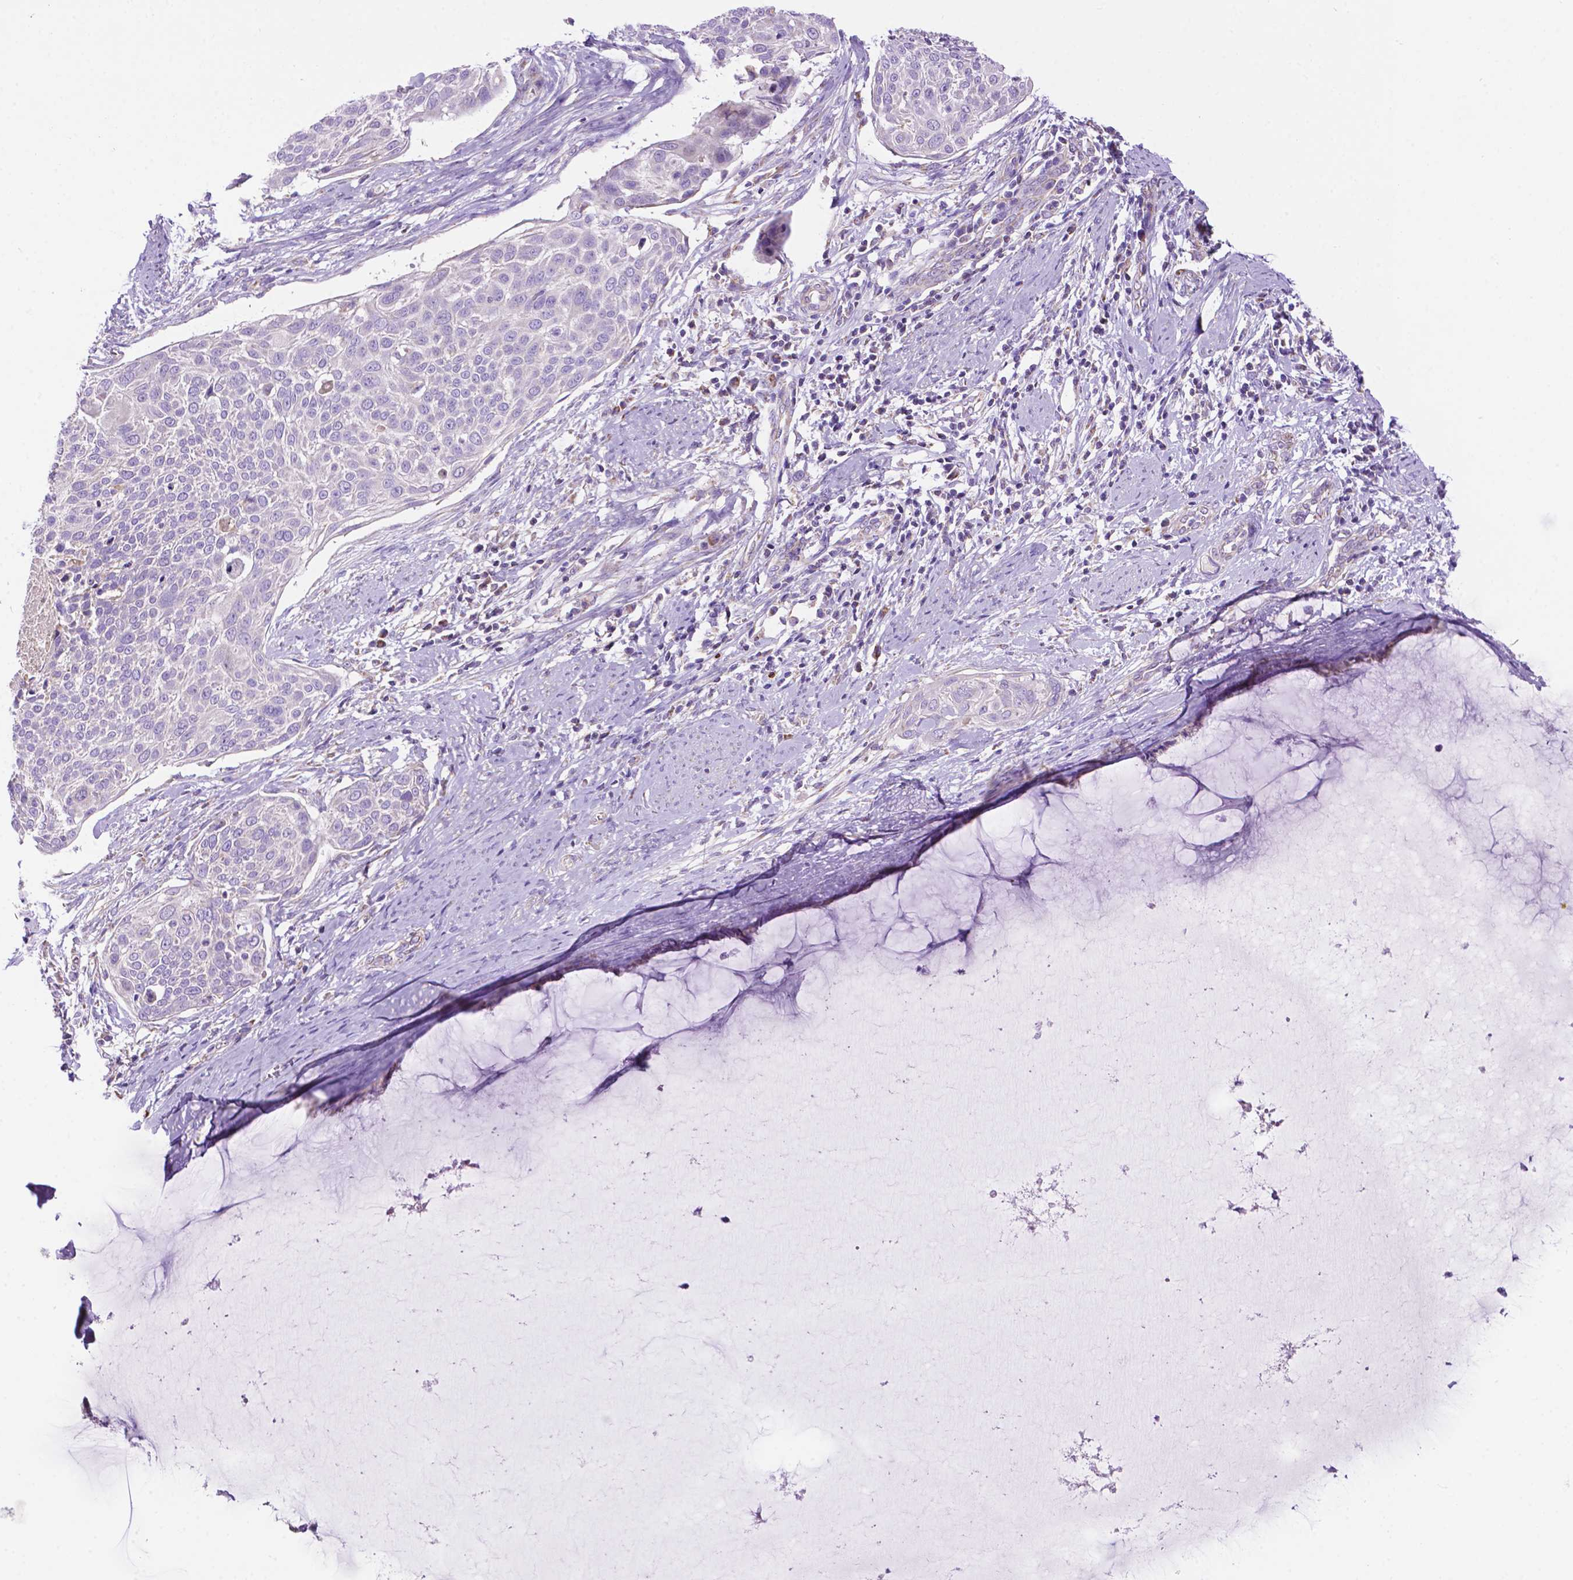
{"staining": {"intensity": "negative", "quantity": "none", "location": "none"}, "tissue": "cervical cancer", "cell_type": "Tumor cells", "image_type": "cancer", "snomed": [{"axis": "morphology", "description": "Squamous cell carcinoma, NOS"}, {"axis": "topography", "description": "Cervix"}], "caption": "Human cervical cancer stained for a protein using immunohistochemistry (IHC) displays no positivity in tumor cells.", "gene": "PHYHIP", "patient": {"sex": "female", "age": 39}}